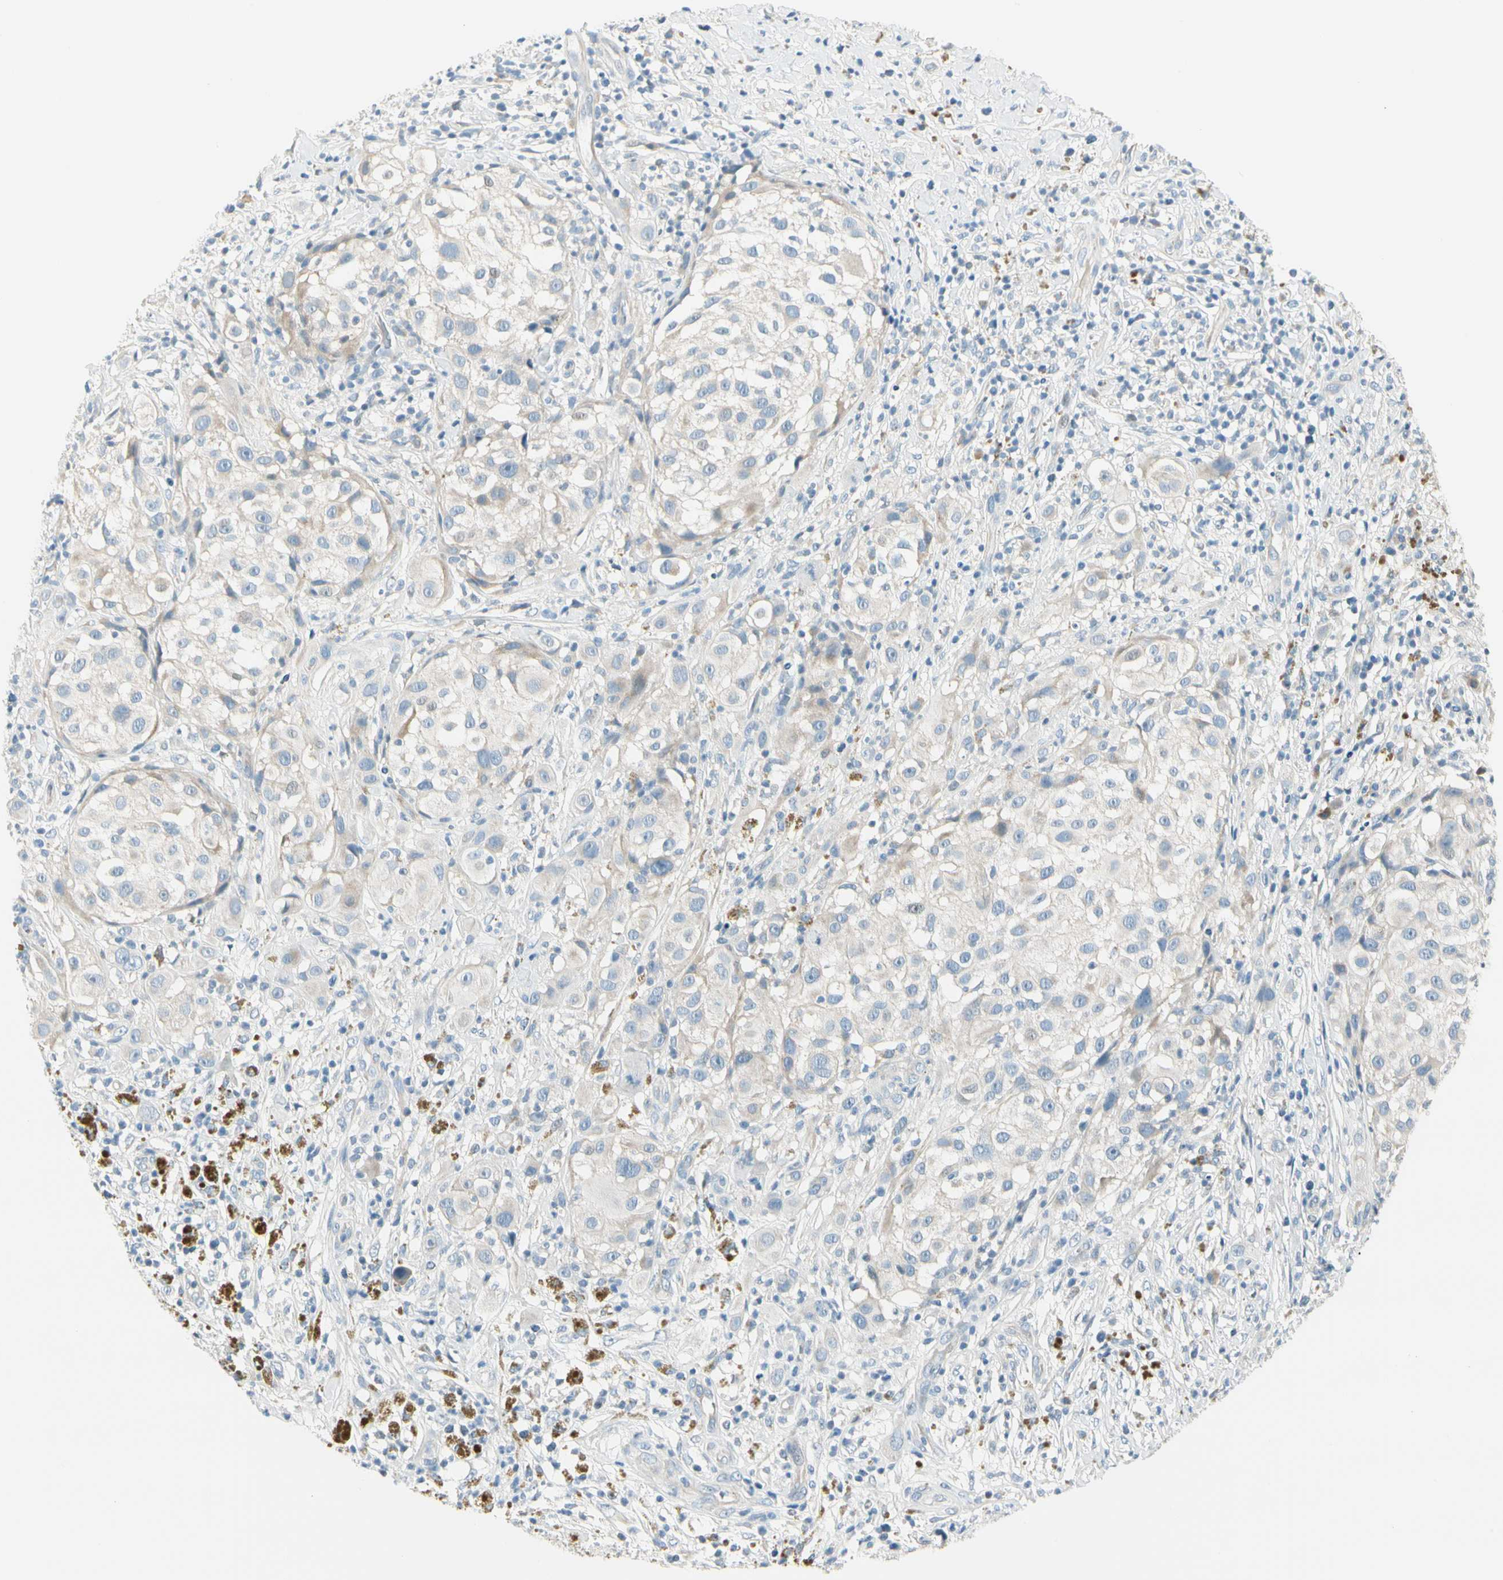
{"staining": {"intensity": "negative", "quantity": "none", "location": "none"}, "tissue": "melanoma", "cell_type": "Tumor cells", "image_type": "cancer", "snomed": [{"axis": "morphology", "description": "Necrosis, NOS"}, {"axis": "morphology", "description": "Malignant melanoma, NOS"}, {"axis": "topography", "description": "Skin"}], "caption": "There is no significant positivity in tumor cells of malignant melanoma.", "gene": "SLC6A15", "patient": {"sex": "female", "age": 87}}